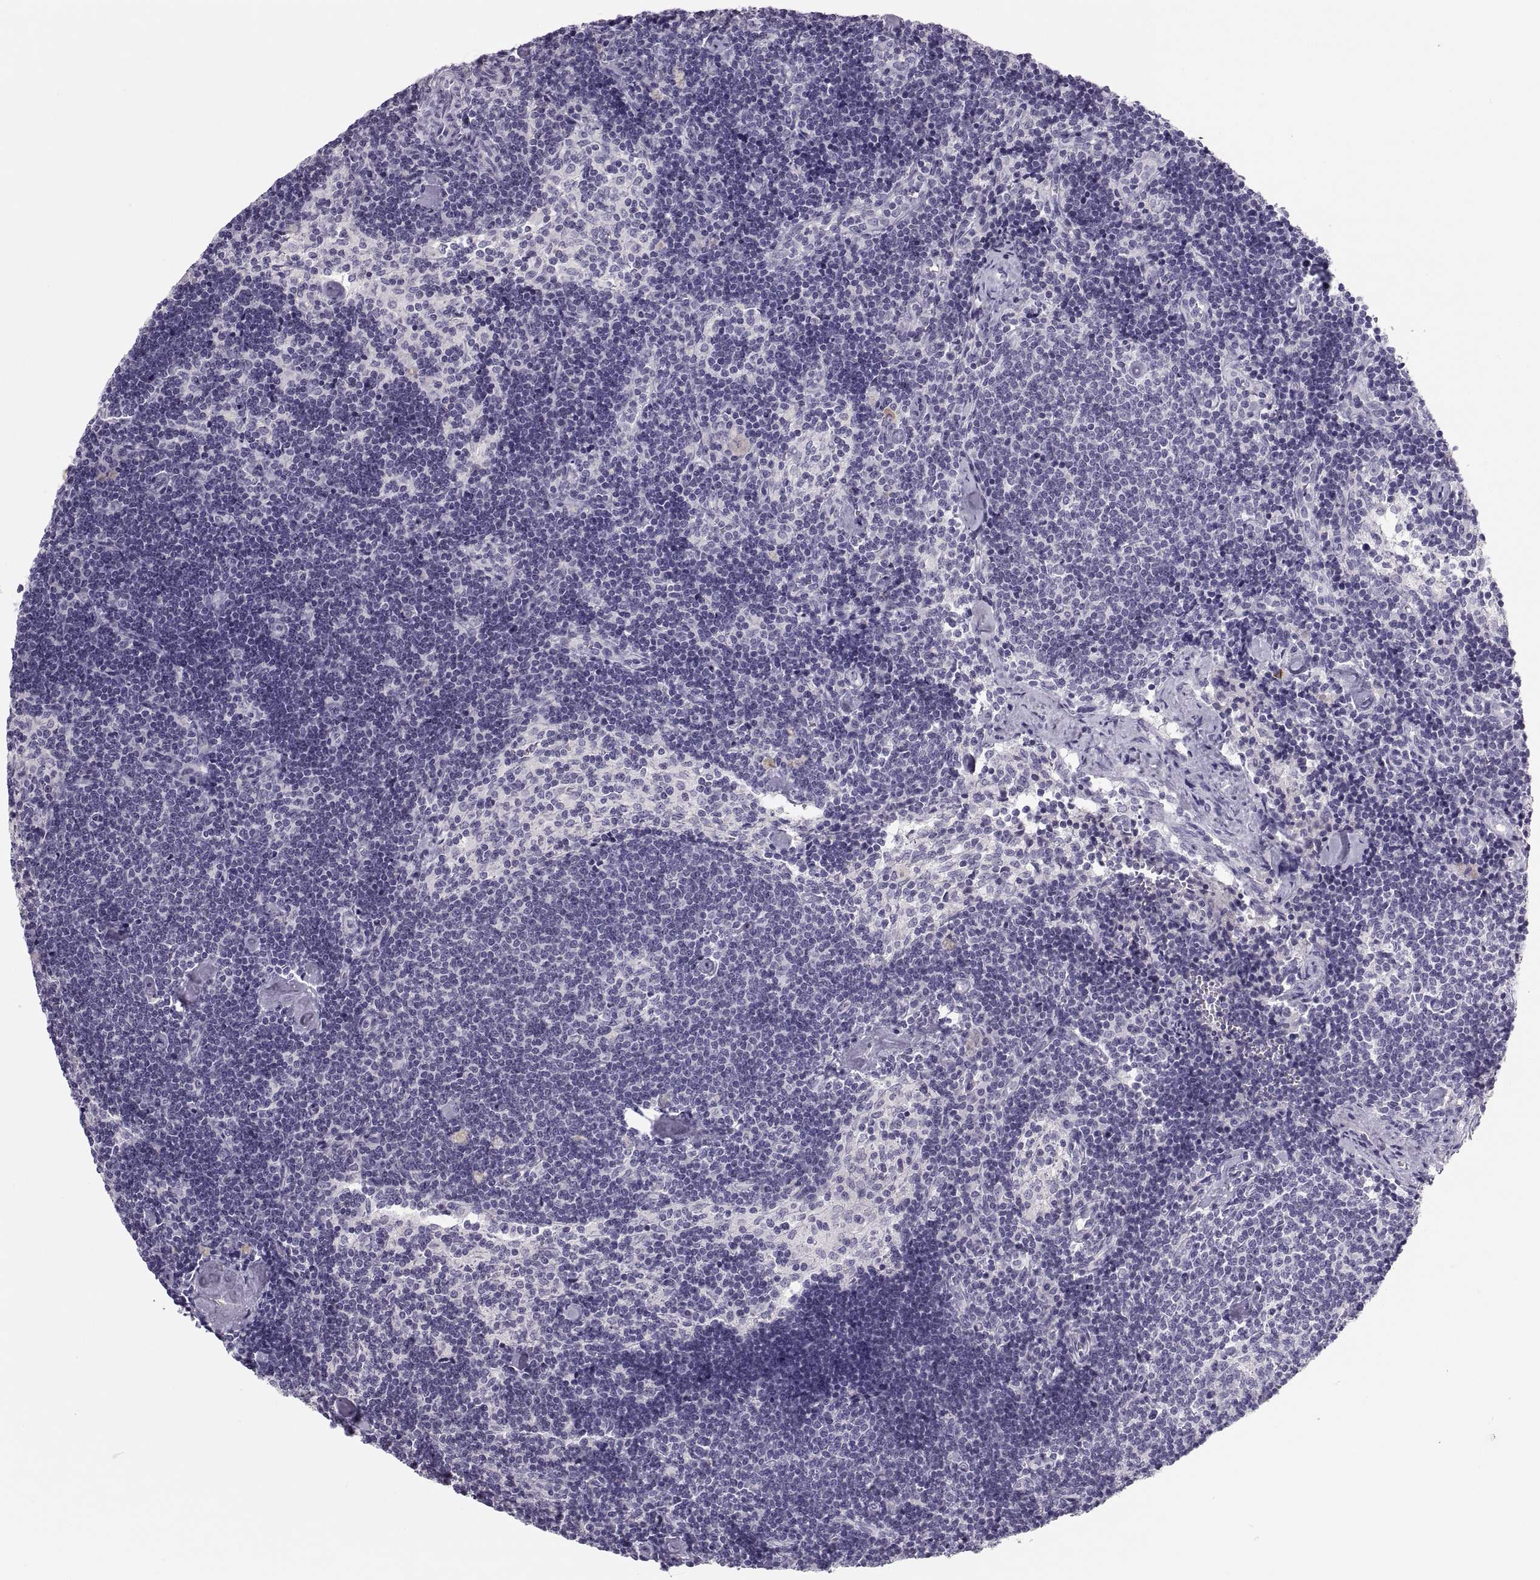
{"staining": {"intensity": "negative", "quantity": "none", "location": "none"}, "tissue": "lymph node", "cell_type": "Germinal center cells", "image_type": "normal", "snomed": [{"axis": "morphology", "description": "Normal tissue, NOS"}, {"axis": "topography", "description": "Lymph node"}], "caption": "Immunohistochemical staining of normal human lymph node demonstrates no significant expression in germinal center cells. (DAB immunohistochemistry (IHC) visualized using brightfield microscopy, high magnification).", "gene": "MAGEB2", "patient": {"sex": "female", "age": 42}}